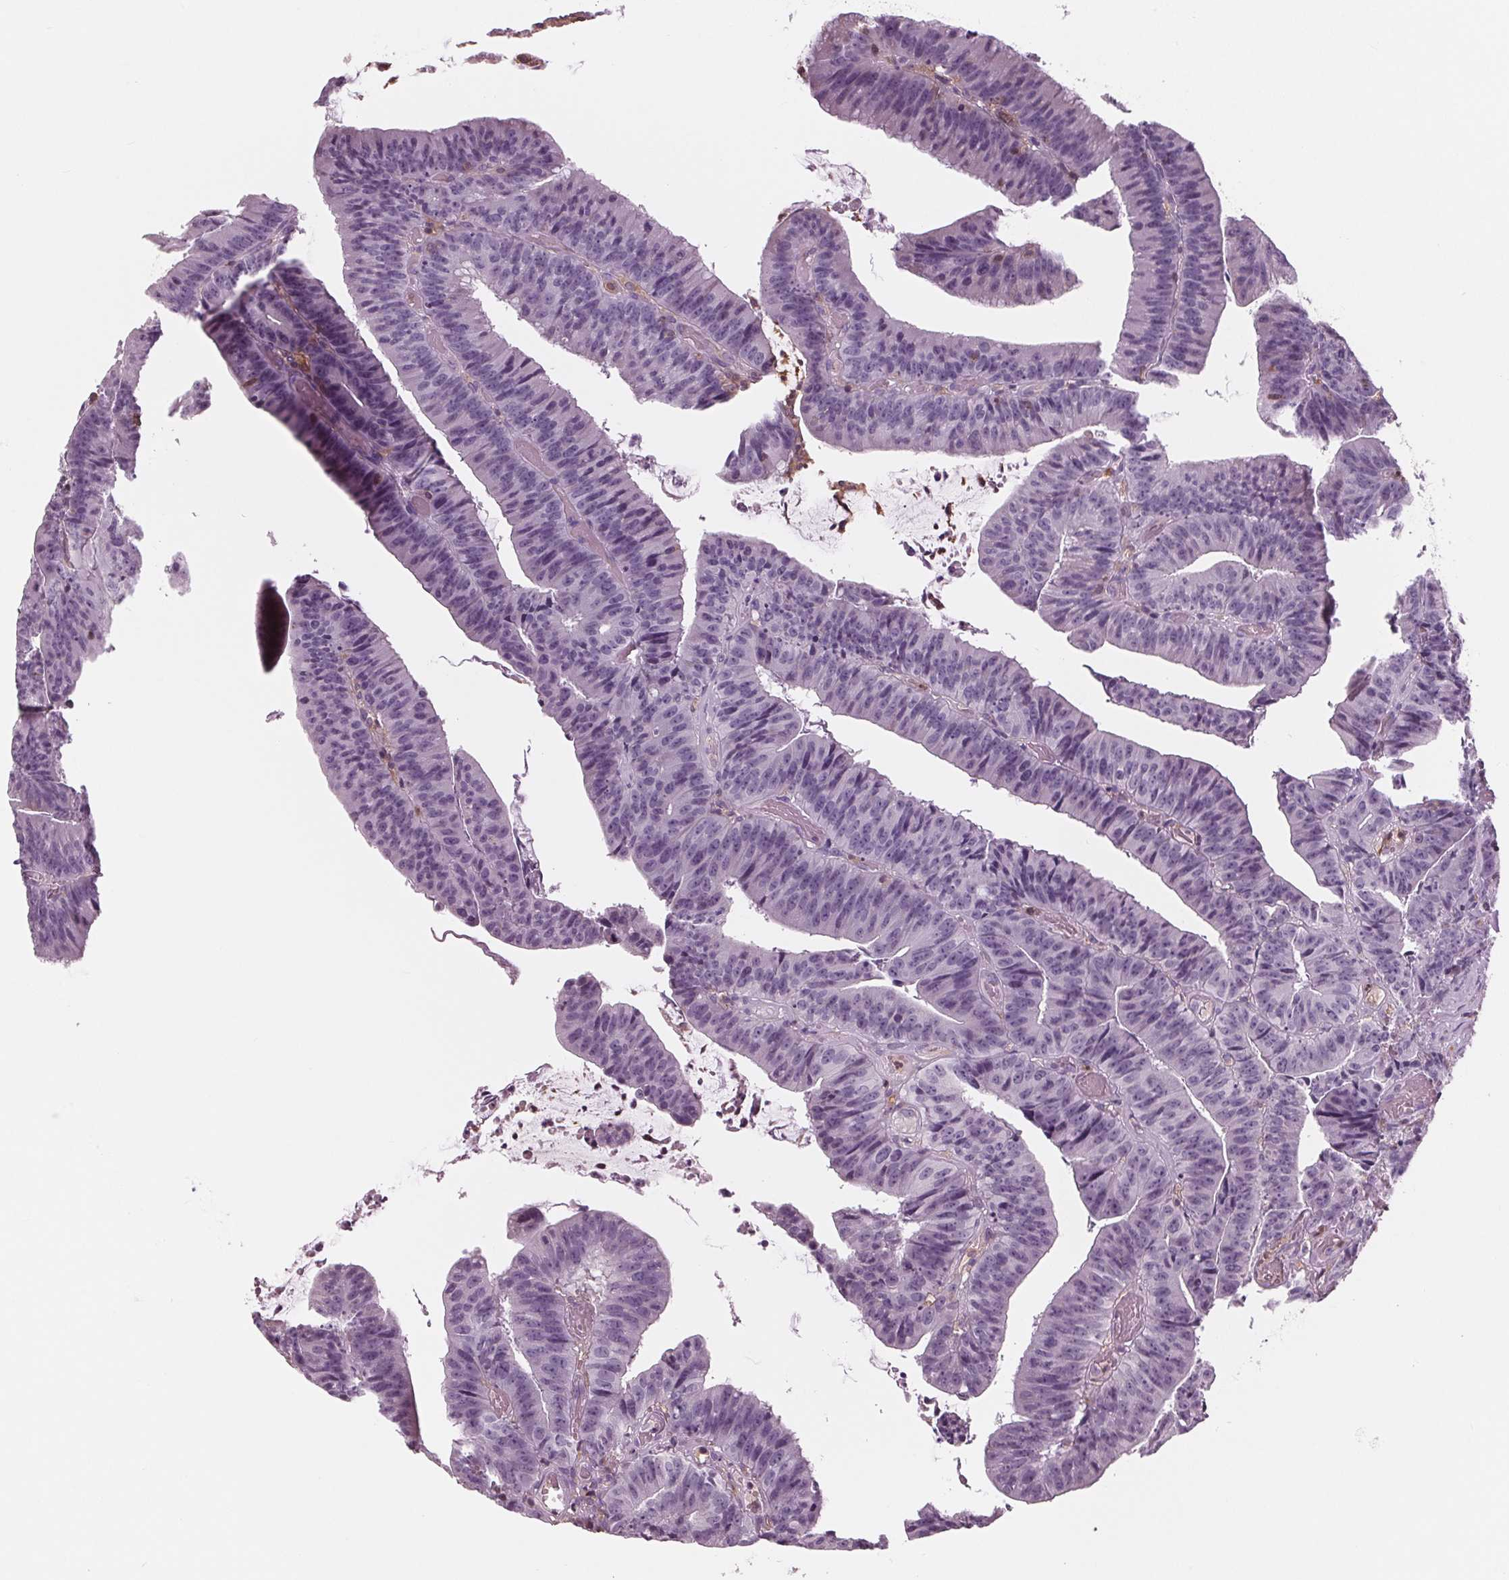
{"staining": {"intensity": "negative", "quantity": "none", "location": "none"}, "tissue": "colorectal cancer", "cell_type": "Tumor cells", "image_type": "cancer", "snomed": [{"axis": "morphology", "description": "Adenocarcinoma, NOS"}, {"axis": "topography", "description": "Colon"}], "caption": "Immunohistochemical staining of human adenocarcinoma (colorectal) exhibits no significant expression in tumor cells.", "gene": "ARHGAP25", "patient": {"sex": "female", "age": 78}}